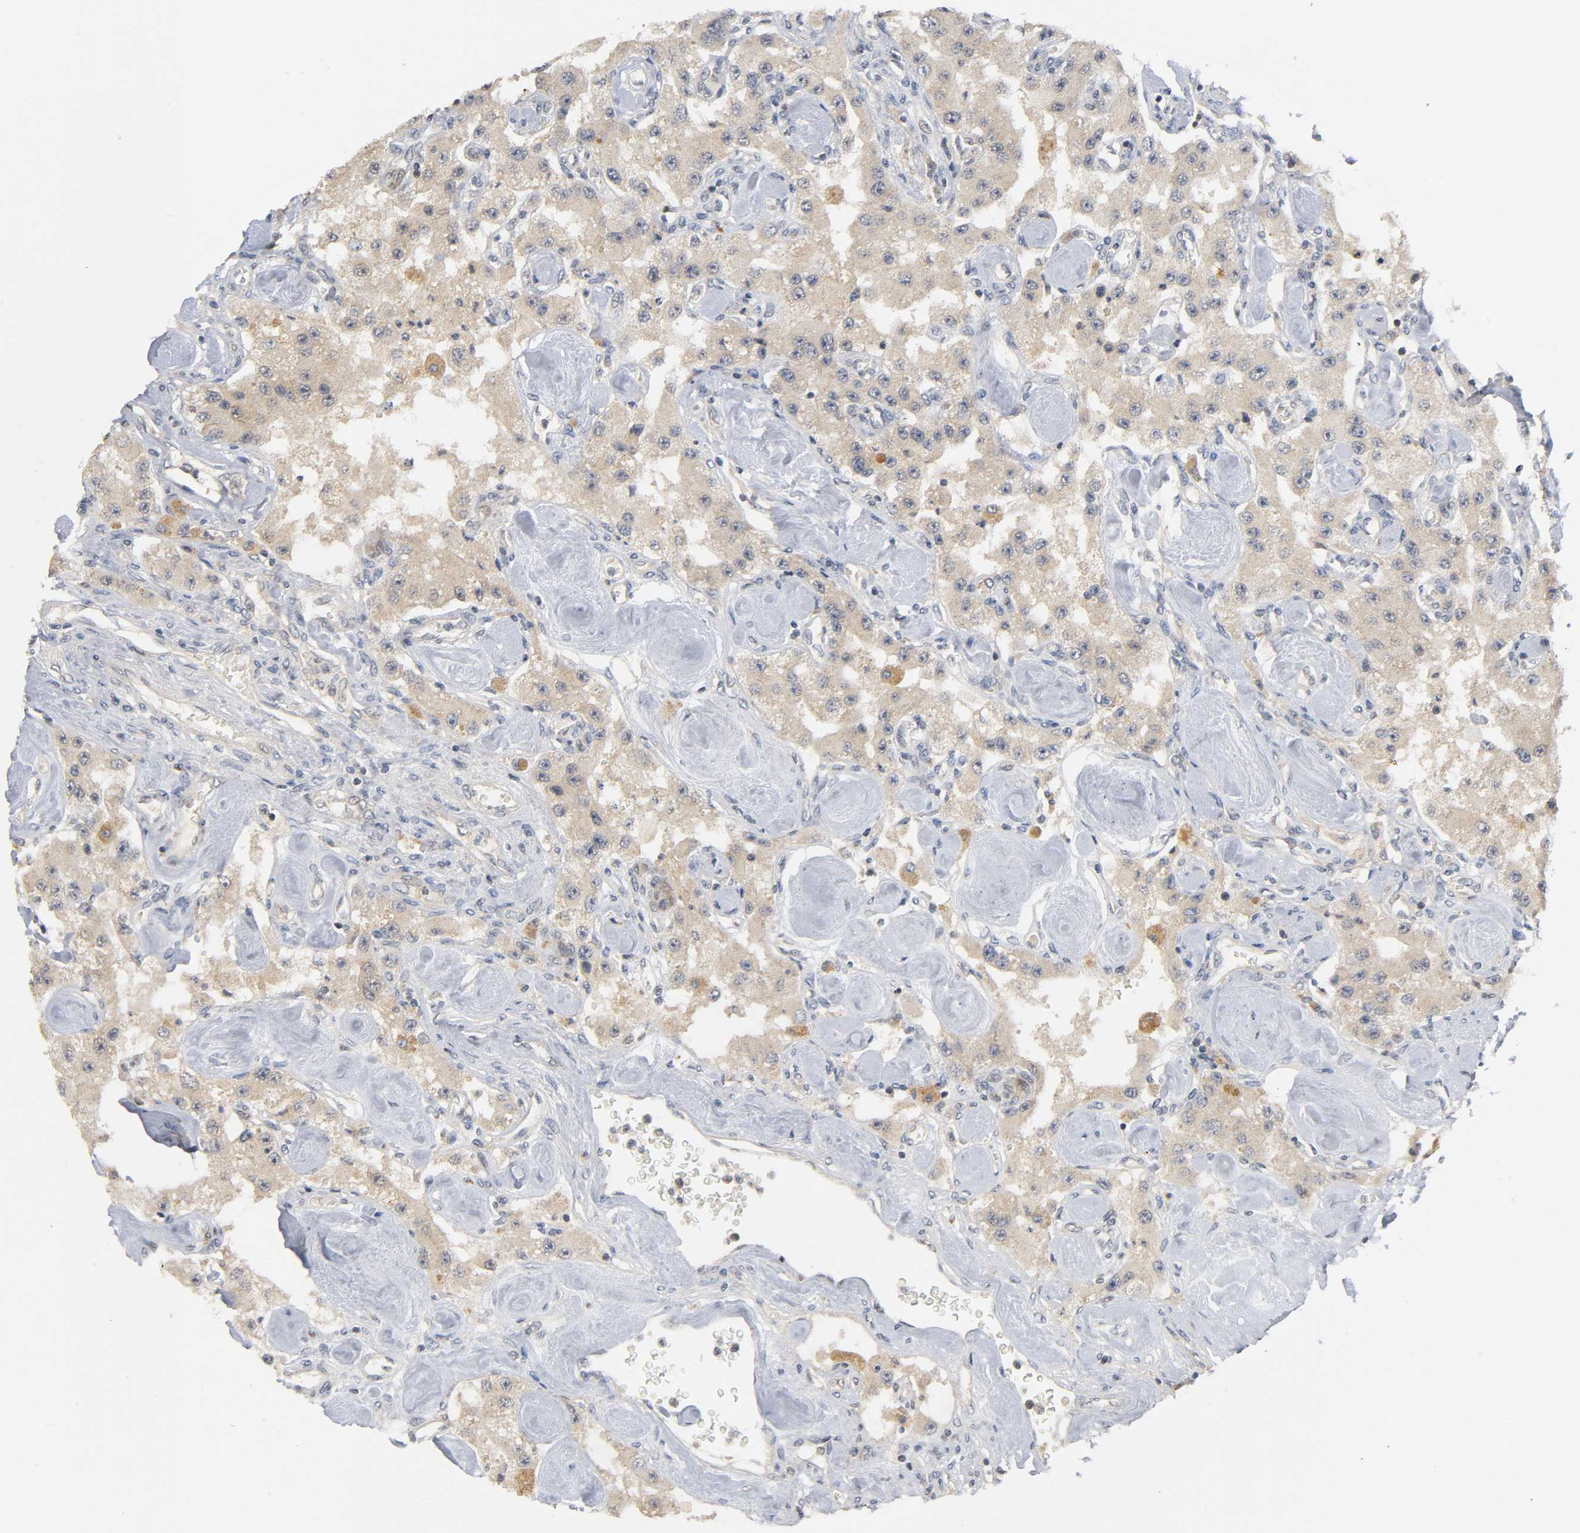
{"staining": {"intensity": "weak", "quantity": ">75%", "location": "cytoplasmic/membranous"}, "tissue": "carcinoid", "cell_type": "Tumor cells", "image_type": "cancer", "snomed": [{"axis": "morphology", "description": "Carcinoid, malignant, NOS"}, {"axis": "topography", "description": "Pancreas"}], "caption": "Immunohistochemical staining of human carcinoid demonstrates weak cytoplasmic/membranous protein expression in approximately >75% of tumor cells. (DAB (3,3'-diaminobenzidine) = brown stain, brightfield microscopy at high magnification).", "gene": "MAPK8", "patient": {"sex": "male", "age": 41}}